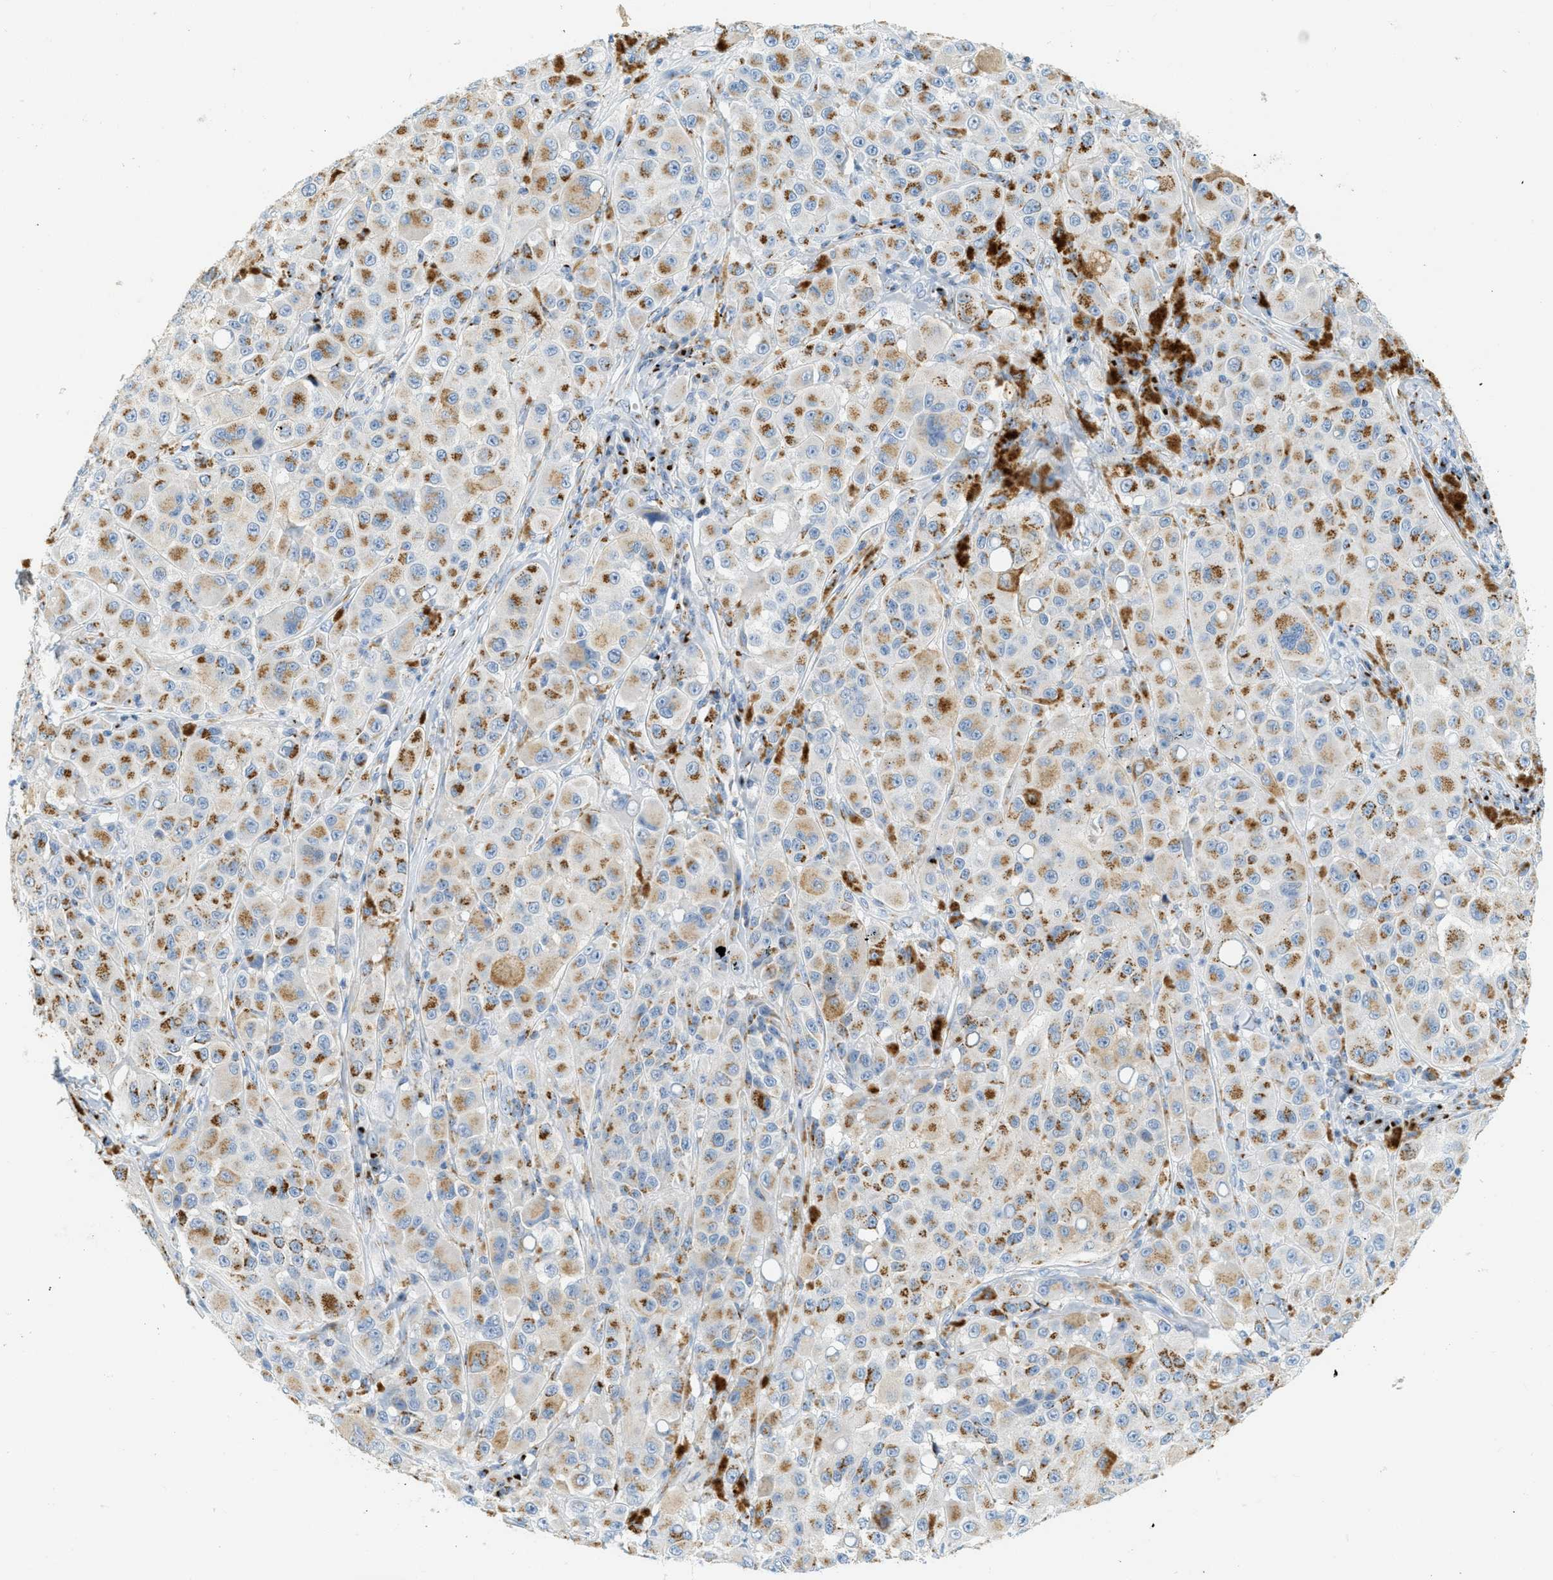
{"staining": {"intensity": "moderate", "quantity": ">75%", "location": "cytoplasmic/membranous"}, "tissue": "melanoma", "cell_type": "Tumor cells", "image_type": "cancer", "snomed": [{"axis": "morphology", "description": "Malignant melanoma, NOS"}, {"axis": "topography", "description": "Skin"}], "caption": "Protein staining reveals moderate cytoplasmic/membranous staining in about >75% of tumor cells in malignant melanoma.", "gene": "ENTPD4", "patient": {"sex": "male", "age": 84}}